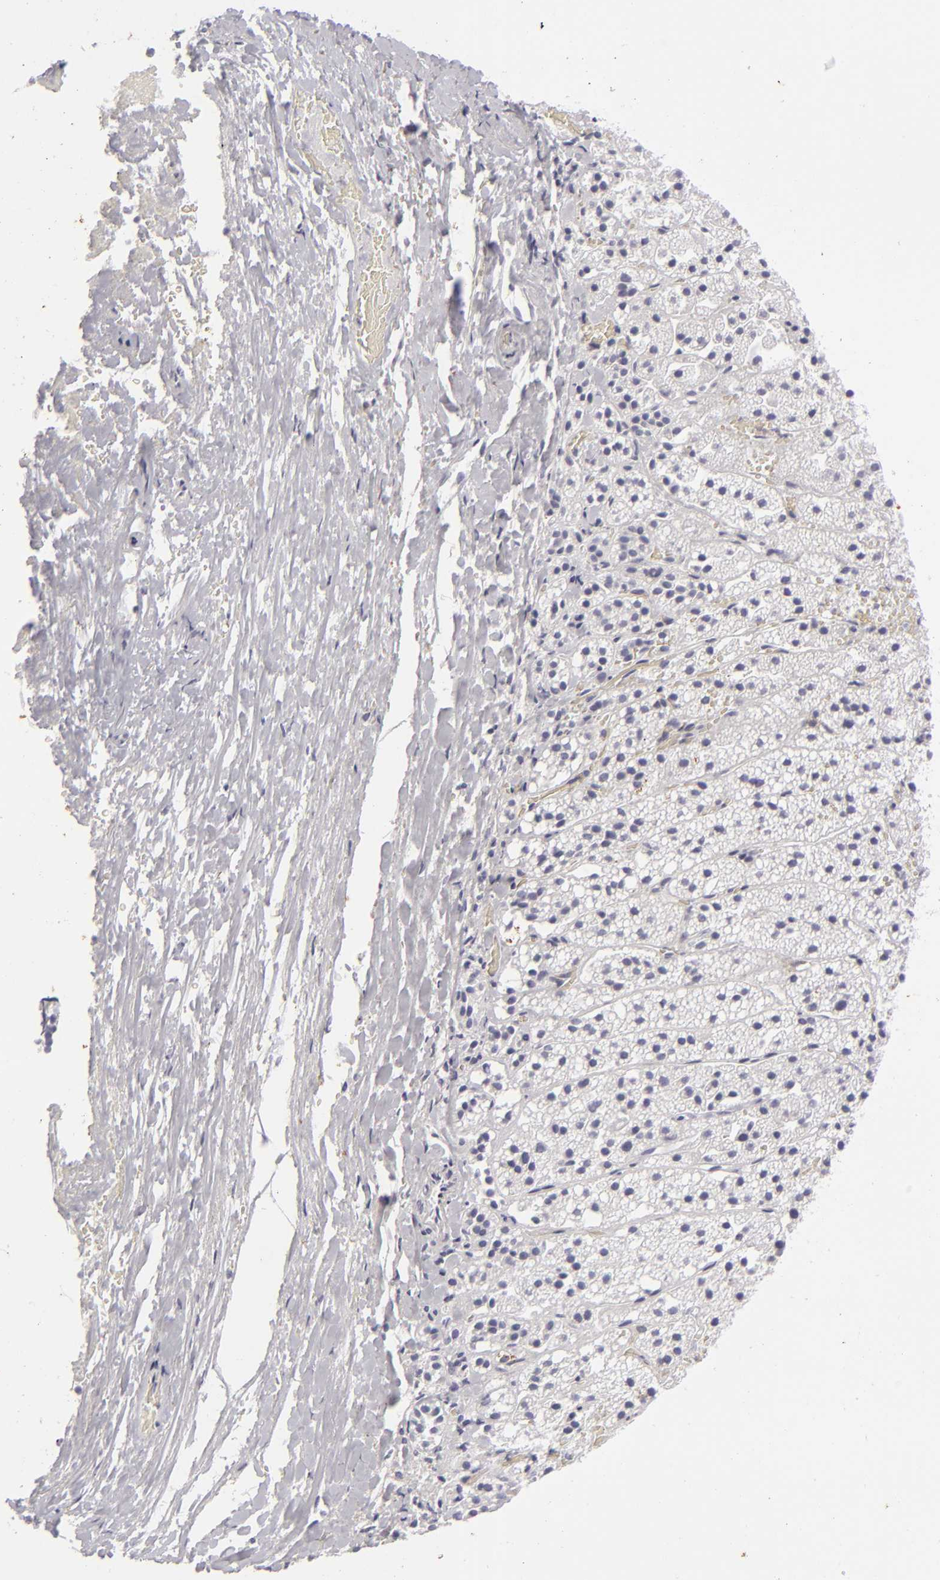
{"staining": {"intensity": "negative", "quantity": "none", "location": "none"}, "tissue": "adrenal gland", "cell_type": "Glandular cells", "image_type": "normal", "snomed": [{"axis": "morphology", "description": "Normal tissue, NOS"}, {"axis": "topography", "description": "Adrenal gland"}], "caption": "Immunohistochemical staining of normal human adrenal gland displays no significant staining in glandular cells. (Brightfield microscopy of DAB (3,3'-diaminobenzidine) immunohistochemistry at high magnification).", "gene": "KRT1", "patient": {"sex": "female", "age": 44}}